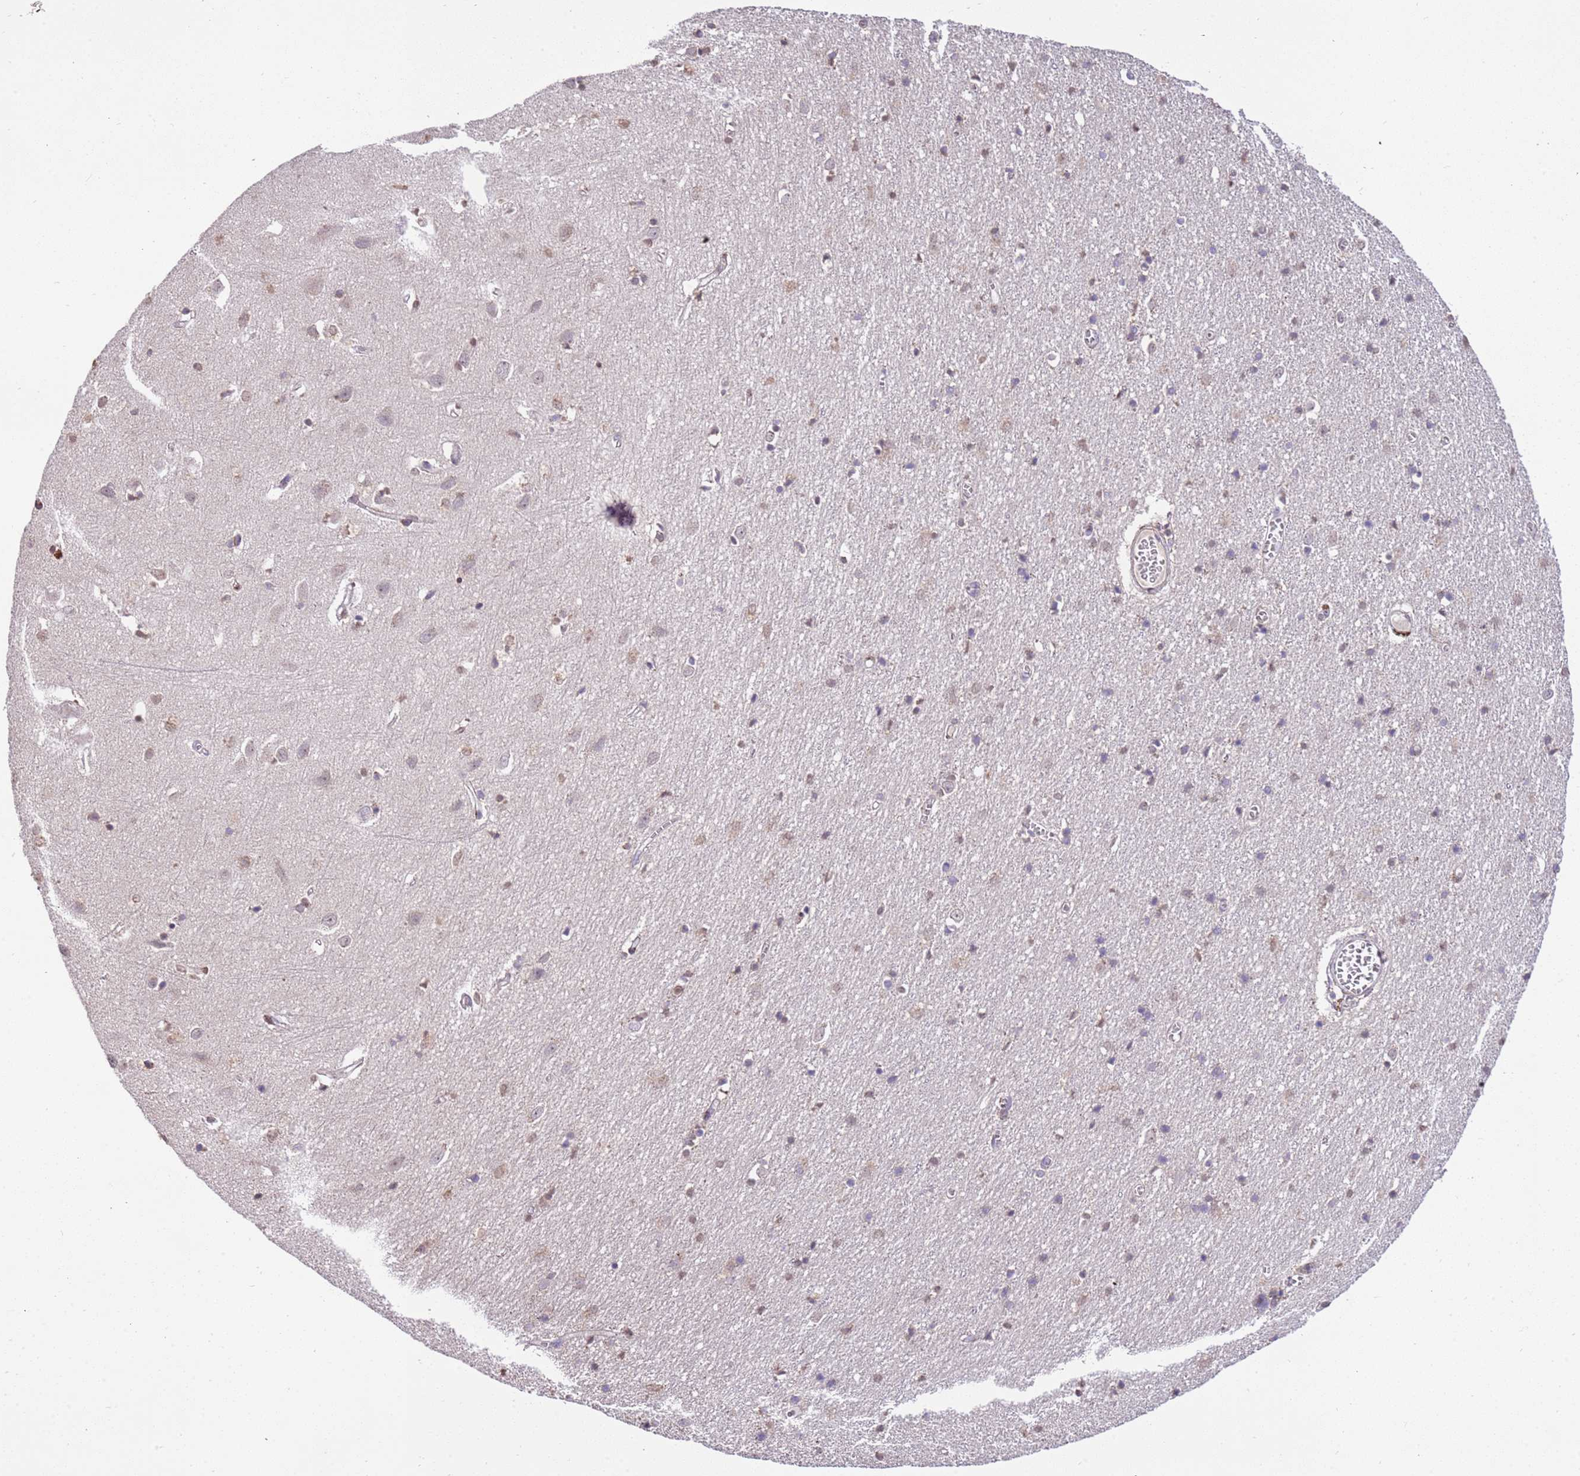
{"staining": {"intensity": "negative", "quantity": "none", "location": "none"}, "tissue": "cerebral cortex", "cell_type": "Endothelial cells", "image_type": "normal", "snomed": [{"axis": "morphology", "description": "Normal tissue, NOS"}, {"axis": "topography", "description": "Cerebral cortex"}], "caption": "DAB immunohistochemical staining of normal cerebral cortex reveals no significant staining in endothelial cells. (Brightfield microscopy of DAB immunohistochemistry at high magnification).", "gene": "SLC16A4", "patient": {"sex": "female", "age": 64}}